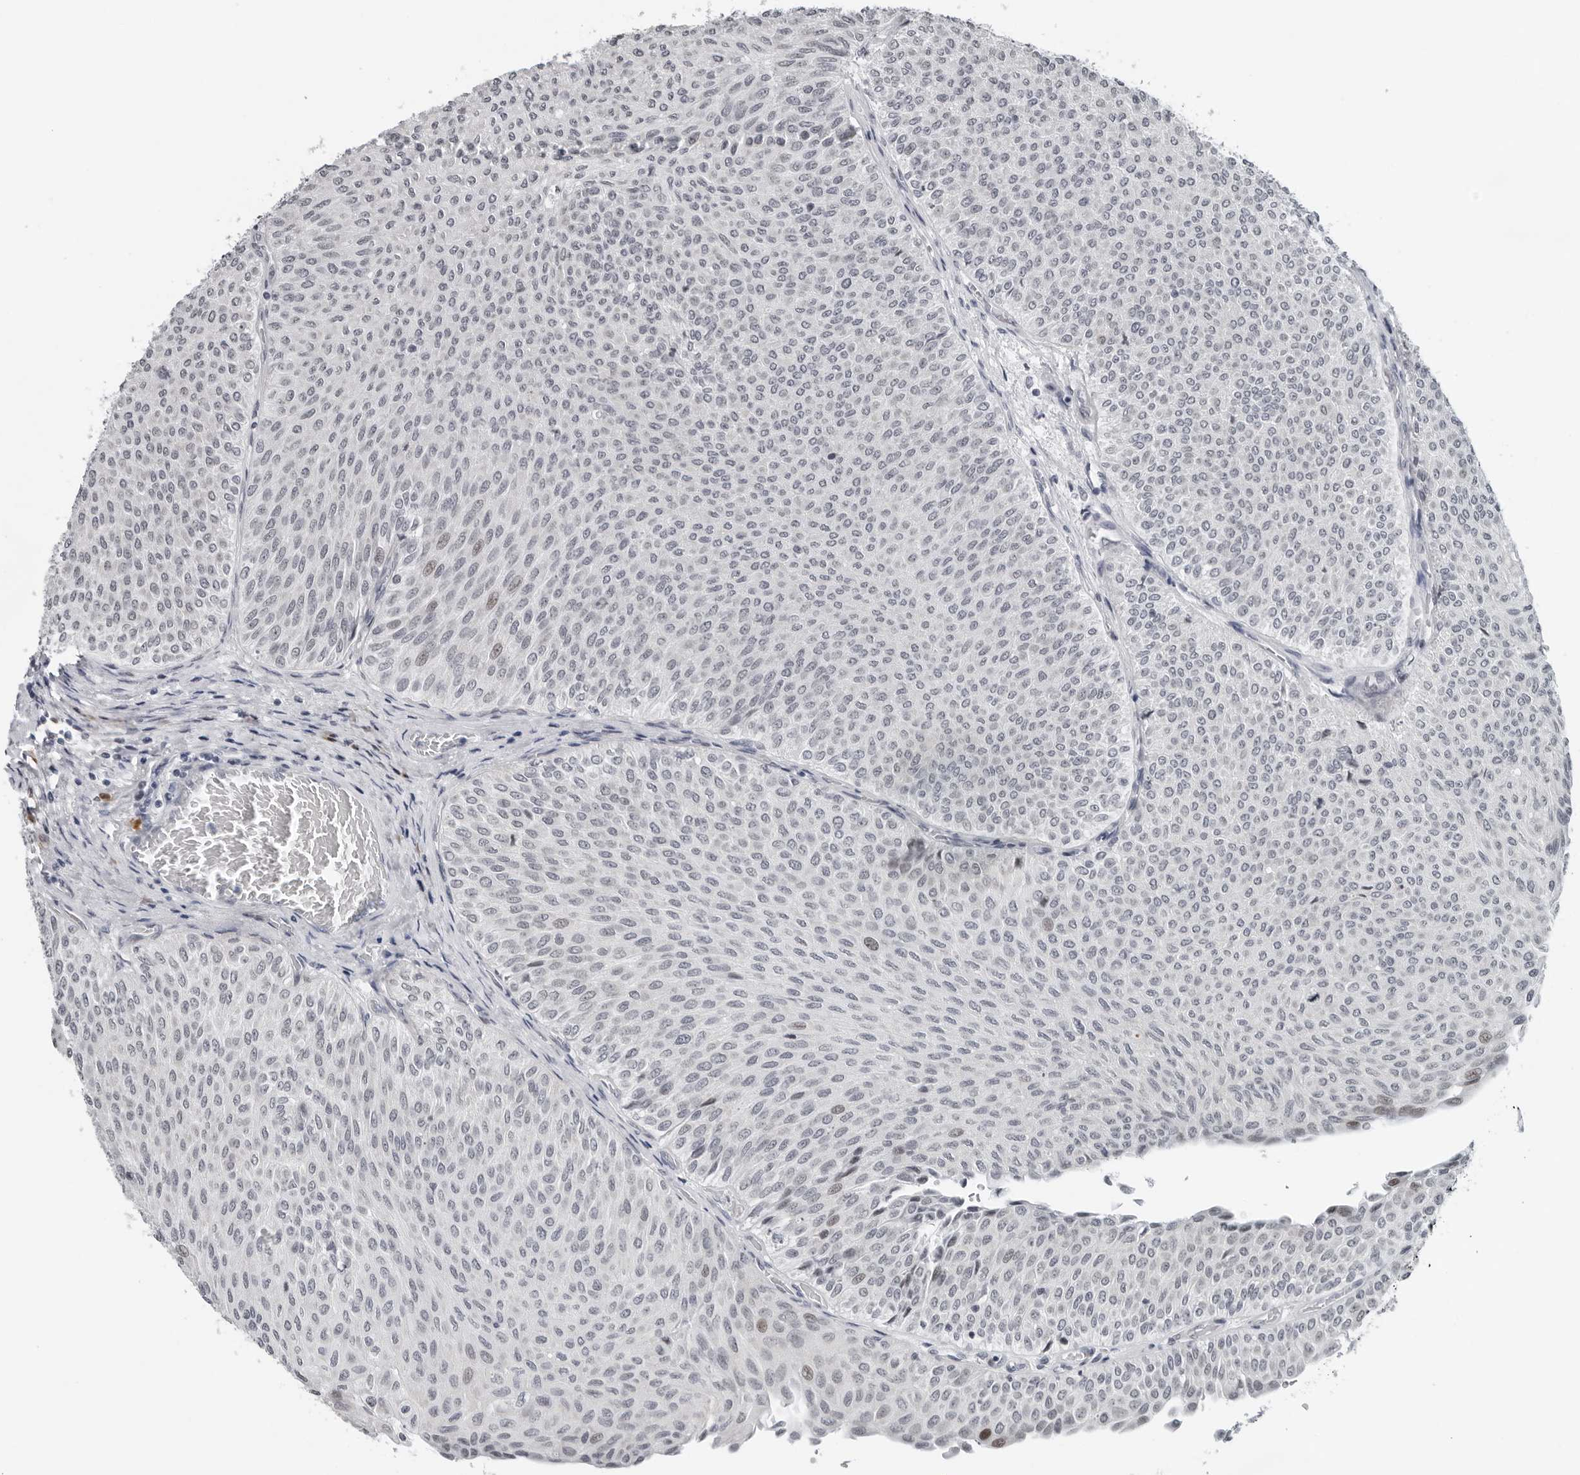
{"staining": {"intensity": "negative", "quantity": "none", "location": "none"}, "tissue": "urothelial cancer", "cell_type": "Tumor cells", "image_type": "cancer", "snomed": [{"axis": "morphology", "description": "Urothelial carcinoma, Low grade"}, {"axis": "topography", "description": "Urinary bladder"}], "caption": "Tumor cells are negative for brown protein staining in low-grade urothelial carcinoma. (DAB IHC with hematoxylin counter stain).", "gene": "PPP1R42", "patient": {"sex": "male", "age": 78}}